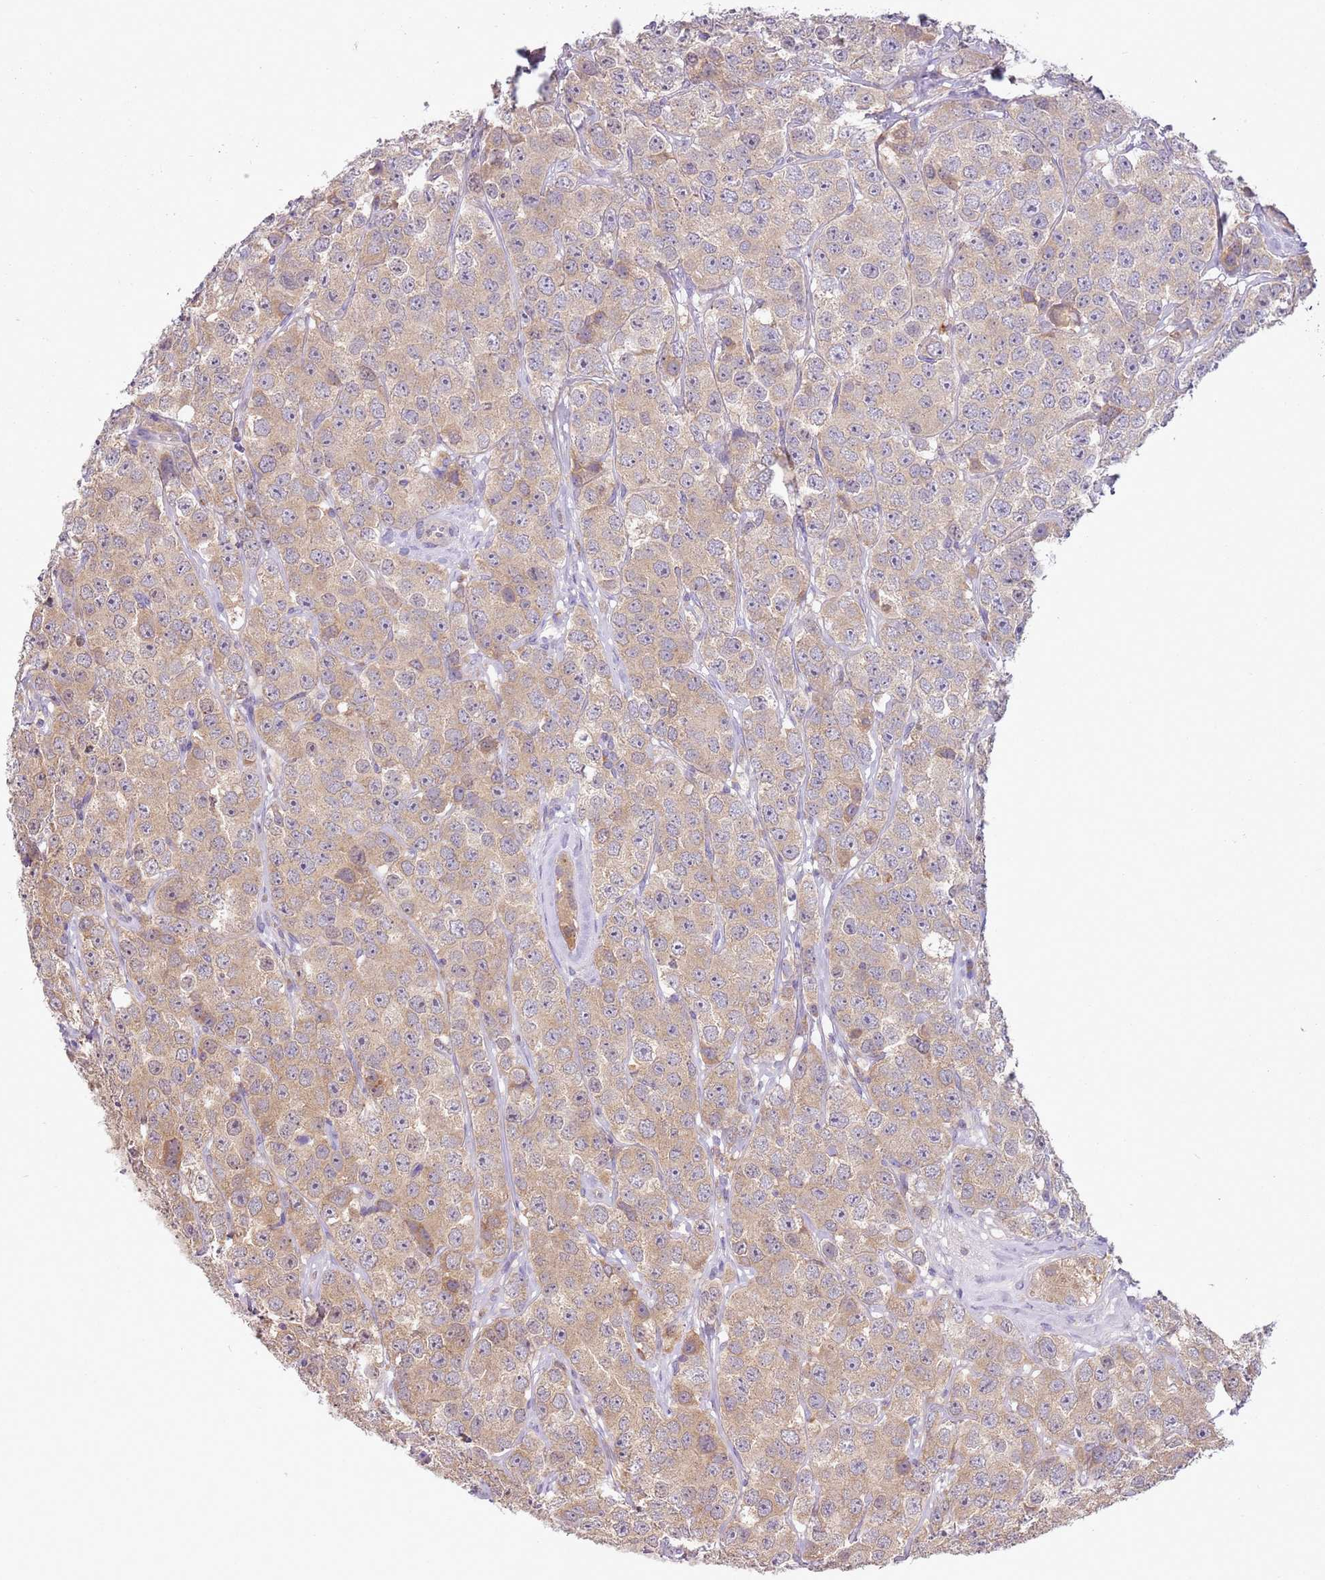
{"staining": {"intensity": "weak", "quantity": "25%-75%", "location": "cytoplasmic/membranous"}, "tissue": "testis cancer", "cell_type": "Tumor cells", "image_type": "cancer", "snomed": [{"axis": "morphology", "description": "Seminoma, NOS"}, {"axis": "topography", "description": "Testis"}], "caption": "A high-resolution micrograph shows IHC staining of testis cancer, which displays weak cytoplasmic/membranous expression in approximately 25%-75% of tumor cells.", "gene": "SKOR2", "patient": {"sex": "male", "age": 28}}